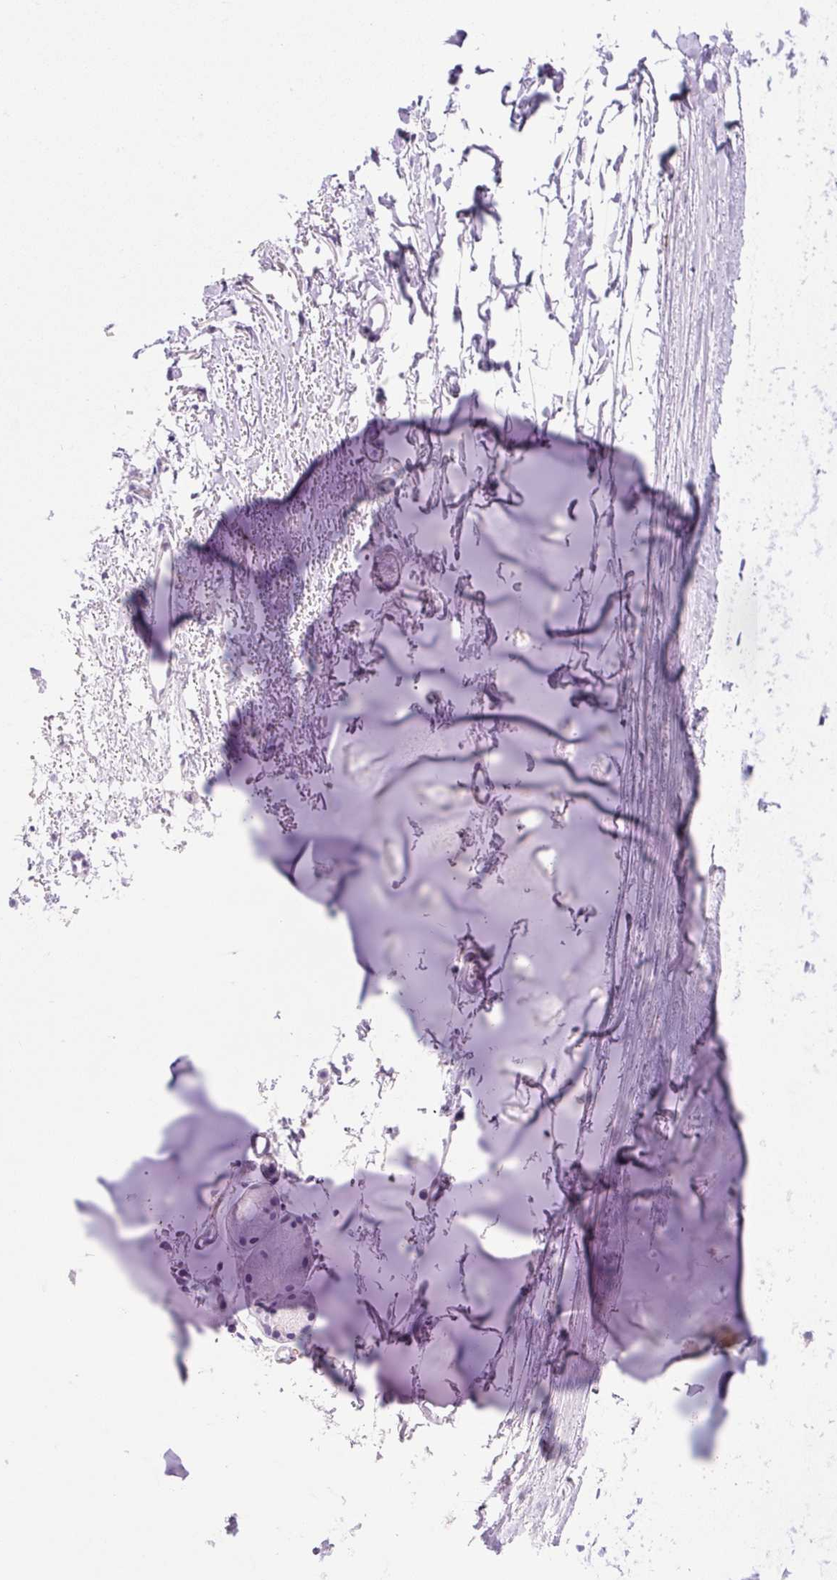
{"staining": {"intensity": "negative", "quantity": "none", "location": "none"}, "tissue": "adipose tissue", "cell_type": "Adipocytes", "image_type": "normal", "snomed": [{"axis": "morphology", "description": "Normal tissue, NOS"}, {"axis": "topography", "description": "Cartilage tissue"}, {"axis": "topography", "description": "Nasopharynx"}], "caption": "Immunohistochemistry (IHC) of benign human adipose tissue shows no staining in adipocytes.", "gene": "ASB4", "patient": {"sex": "male", "age": 56}}